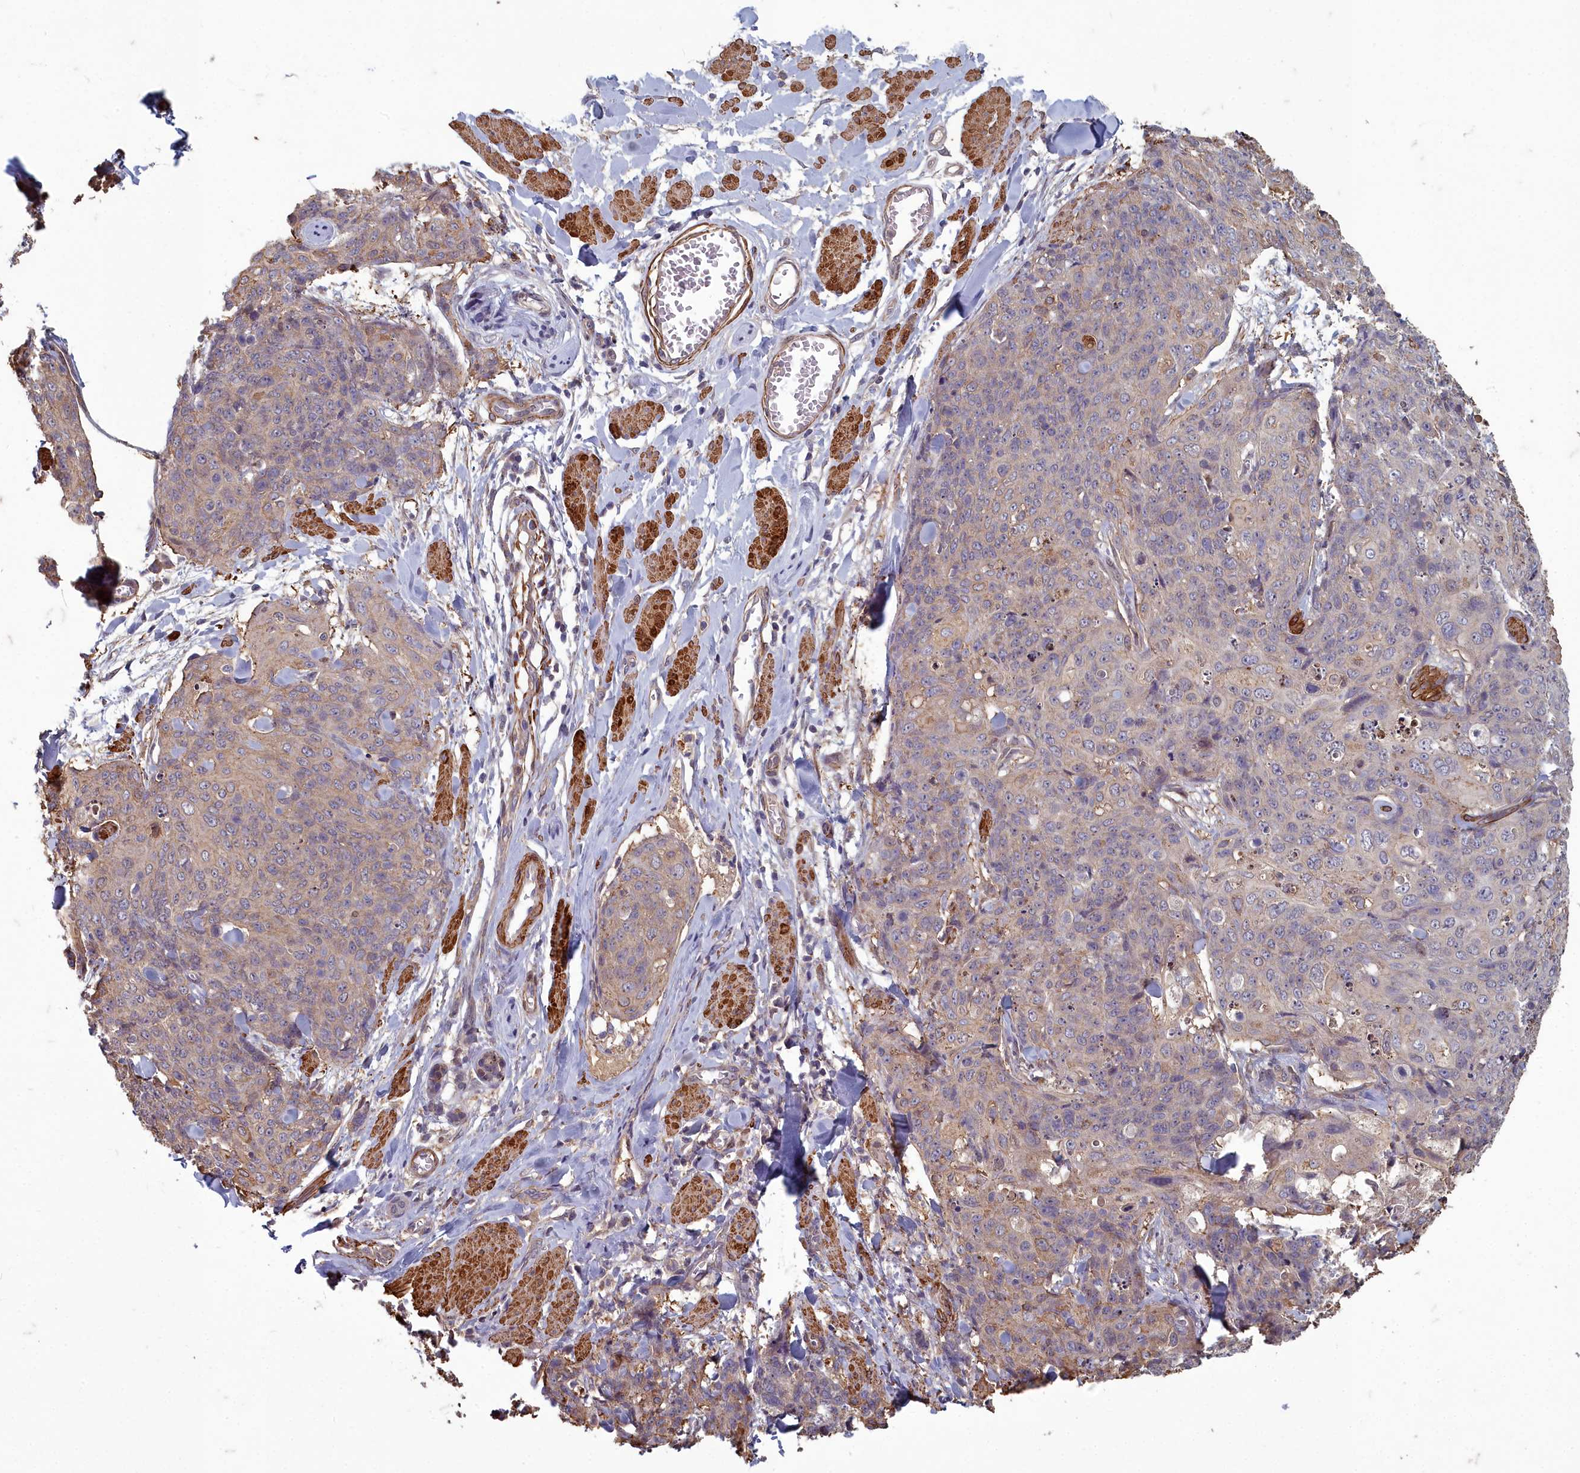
{"staining": {"intensity": "weak", "quantity": "25%-75%", "location": "cytoplasmic/membranous"}, "tissue": "skin cancer", "cell_type": "Tumor cells", "image_type": "cancer", "snomed": [{"axis": "morphology", "description": "Squamous cell carcinoma, NOS"}, {"axis": "topography", "description": "Skin"}, {"axis": "topography", "description": "Vulva"}], "caption": "Approximately 25%-75% of tumor cells in human skin squamous cell carcinoma exhibit weak cytoplasmic/membranous protein expression as visualized by brown immunohistochemical staining.", "gene": "ZNF626", "patient": {"sex": "female", "age": 85}}